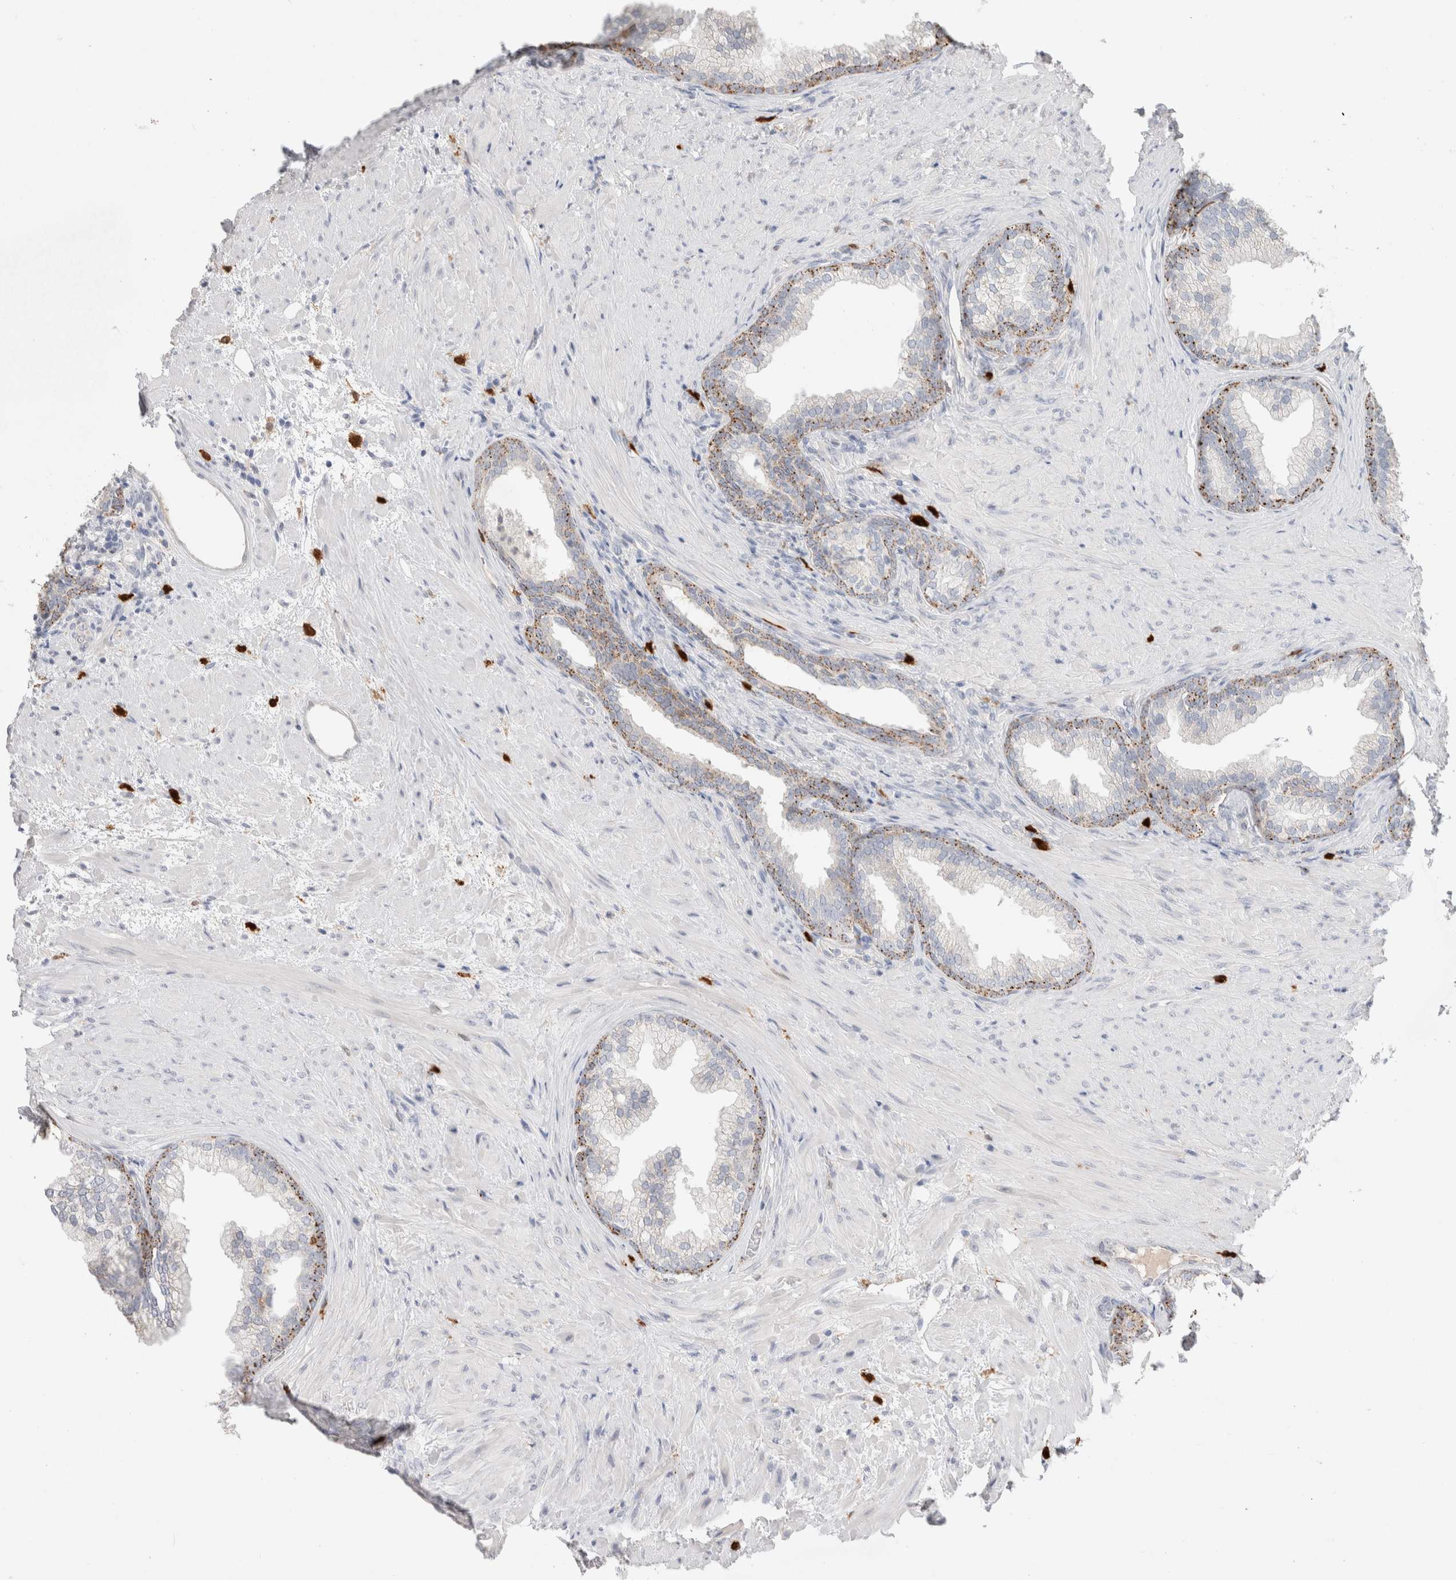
{"staining": {"intensity": "moderate", "quantity": "<25%", "location": "cytoplasmic/membranous"}, "tissue": "prostate", "cell_type": "Glandular cells", "image_type": "normal", "snomed": [{"axis": "morphology", "description": "Normal tissue, NOS"}, {"axis": "topography", "description": "Prostate"}], "caption": "Protein staining of benign prostate demonstrates moderate cytoplasmic/membranous positivity in approximately <25% of glandular cells.", "gene": "HPGDS", "patient": {"sex": "male", "age": 76}}